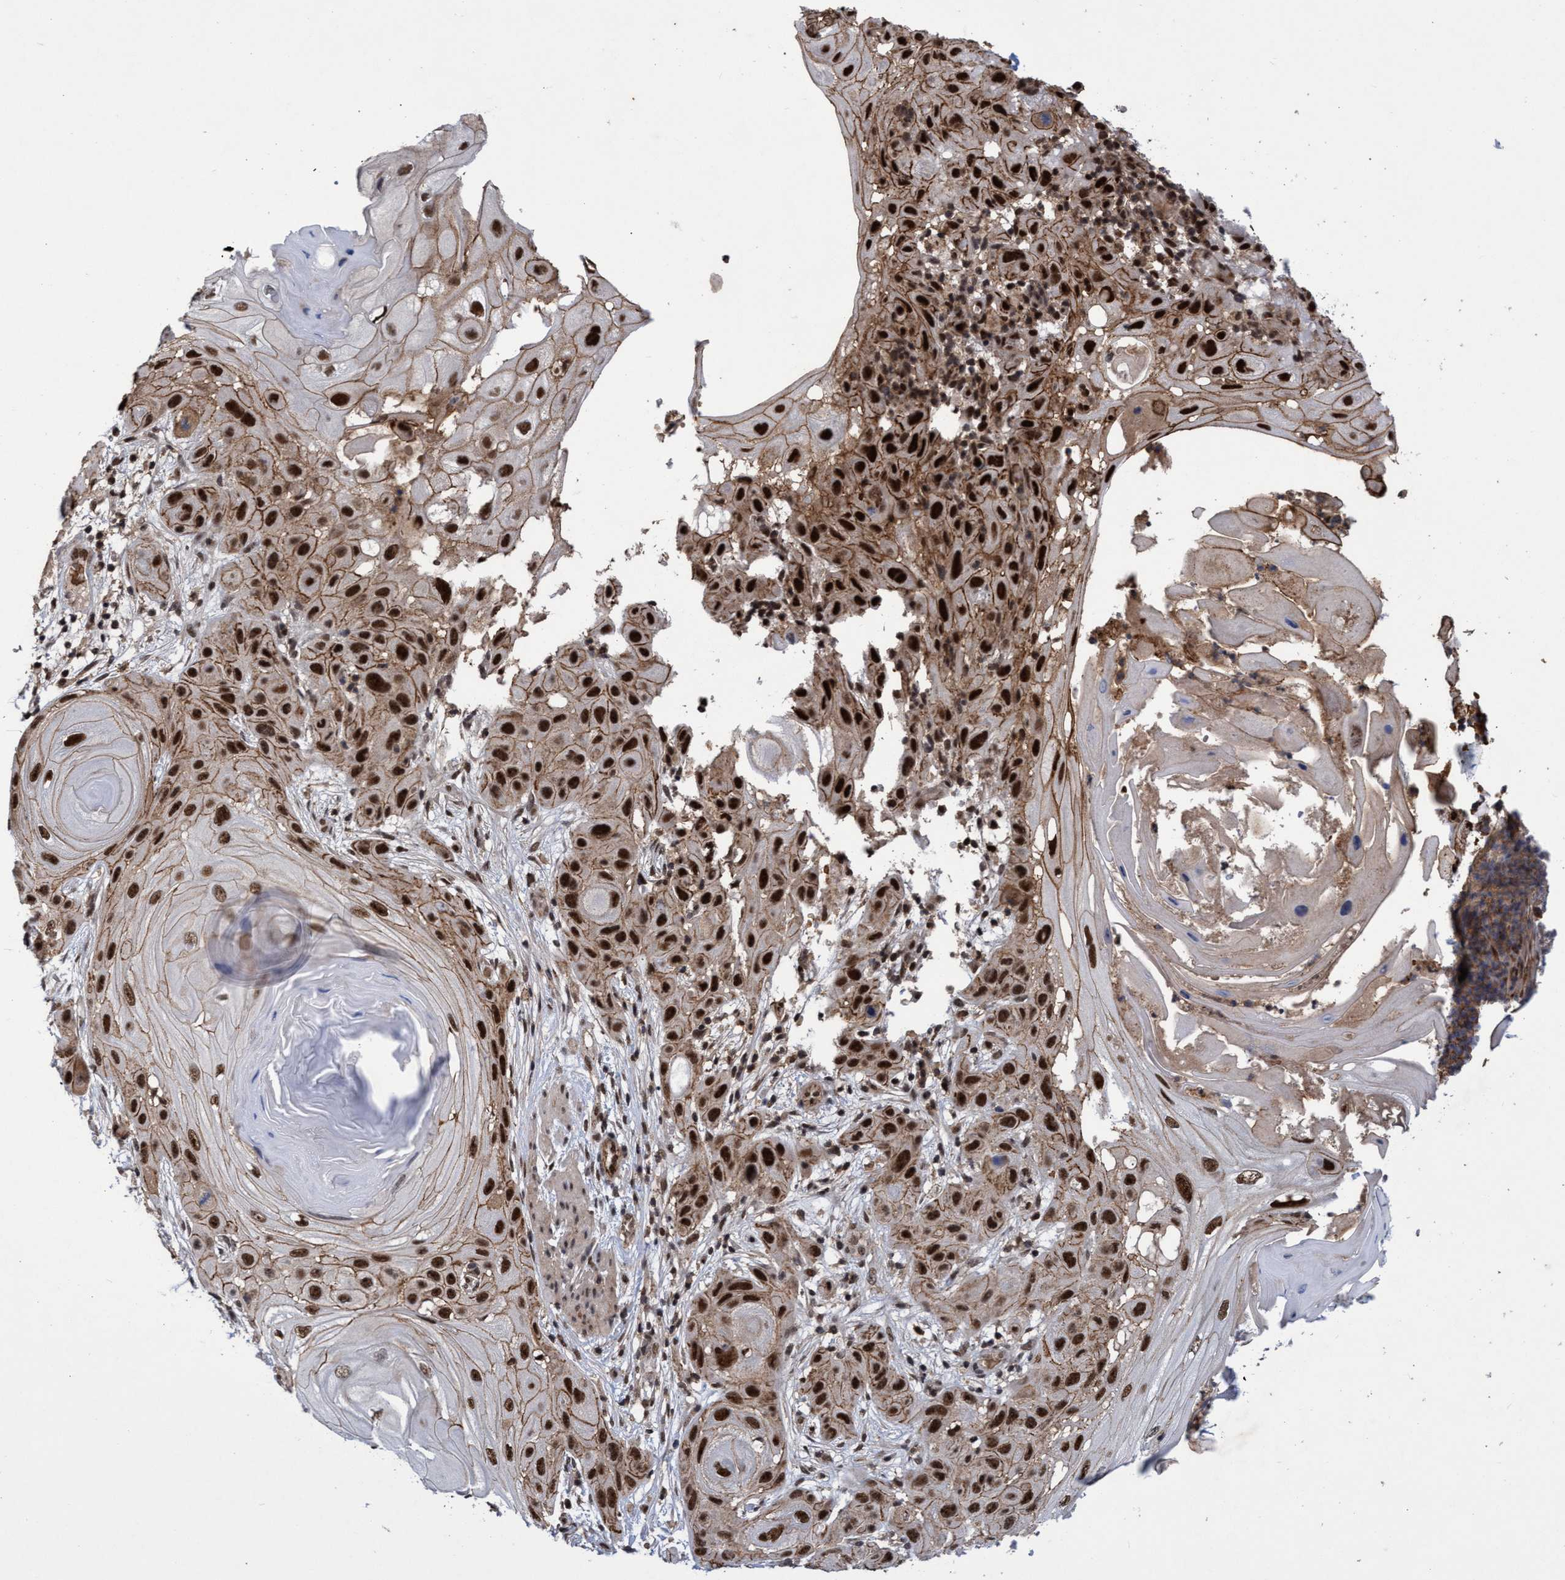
{"staining": {"intensity": "strong", "quantity": ">75%", "location": "nuclear"}, "tissue": "skin cancer", "cell_type": "Tumor cells", "image_type": "cancer", "snomed": [{"axis": "morphology", "description": "Squamous cell carcinoma, NOS"}, {"axis": "topography", "description": "Skin"}], "caption": "Brown immunohistochemical staining in squamous cell carcinoma (skin) shows strong nuclear staining in about >75% of tumor cells. (DAB = brown stain, brightfield microscopy at high magnification).", "gene": "GTF2F1", "patient": {"sex": "female", "age": 96}}